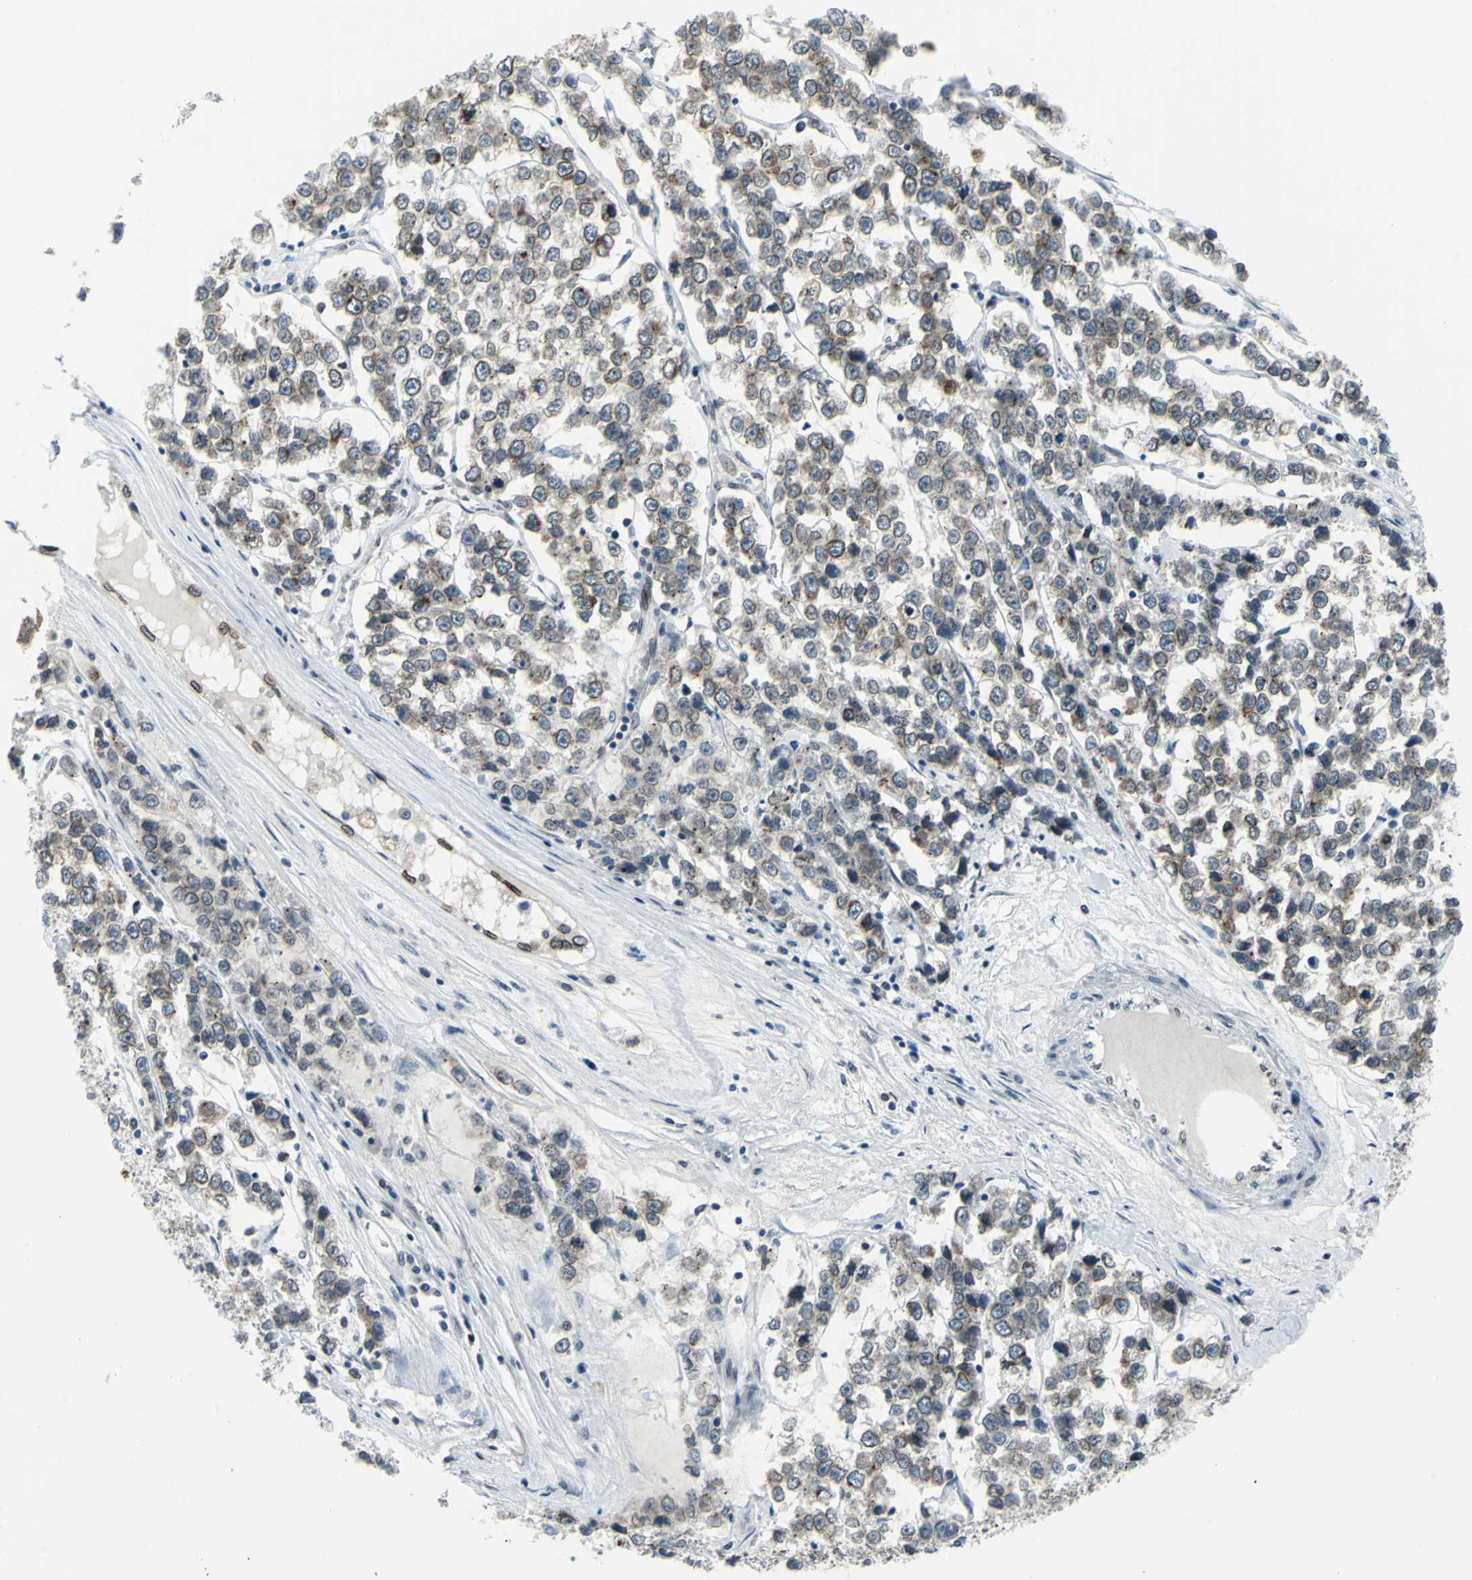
{"staining": {"intensity": "moderate", "quantity": ">75%", "location": "cytoplasmic/membranous,nuclear"}, "tissue": "testis cancer", "cell_type": "Tumor cells", "image_type": "cancer", "snomed": [{"axis": "morphology", "description": "Seminoma, NOS"}, {"axis": "morphology", "description": "Carcinoma, Embryonal, NOS"}, {"axis": "topography", "description": "Testis"}], "caption": "Immunohistochemistry (IHC) staining of testis embryonal carcinoma, which shows medium levels of moderate cytoplasmic/membranous and nuclear staining in approximately >75% of tumor cells indicating moderate cytoplasmic/membranous and nuclear protein staining. The staining was performed using DAB (3,3'-diaminobenzidine) (brown) for protein detection and nuclei were counterstained in hematoxylin (blue).", "gene": "SNUPN", "patient": {"sex": "male", "age": 52}}